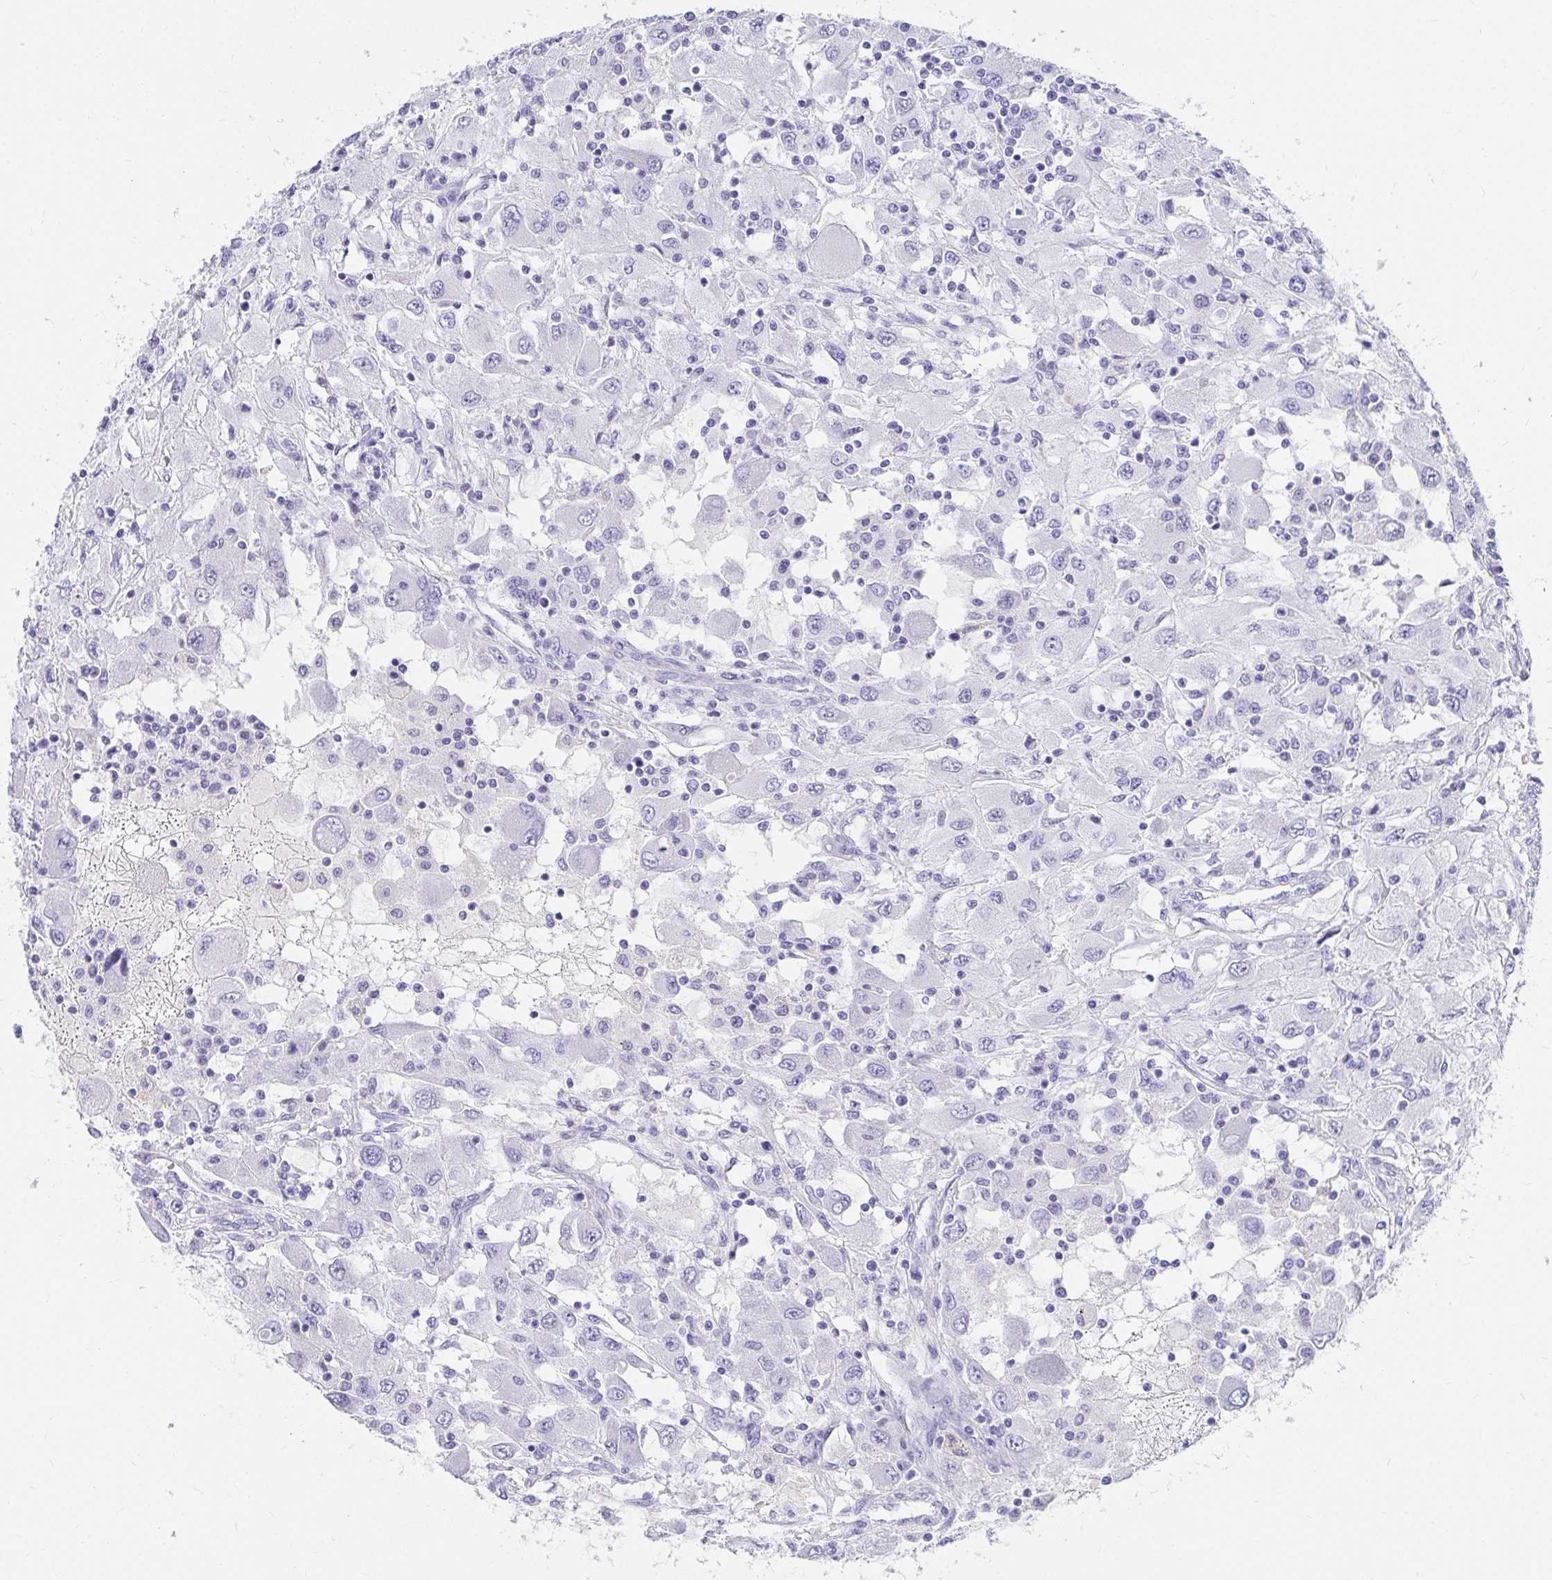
{"staining": {"intensity": "negative", "quantity": "none", "location": "none"}, "tissue": "renal cancer", "cell_type": "Tumor cells", "image_type": "cancer", "snomed": [{"axis": "morphology", "description": "Adenocarcinoma, NOS"}, {"axis": "topography", "description": "Kidney"}], "caption": "There is no significant staining in tumor cells of renal cancer. Brightfield microscopy of immunohistochemistry (IHC) stained with DAB (brown) and hematoxylin (blue), captured at high magnification.", "gene": "DPEP3", "patient": {"sex": "female", "age": 67}}